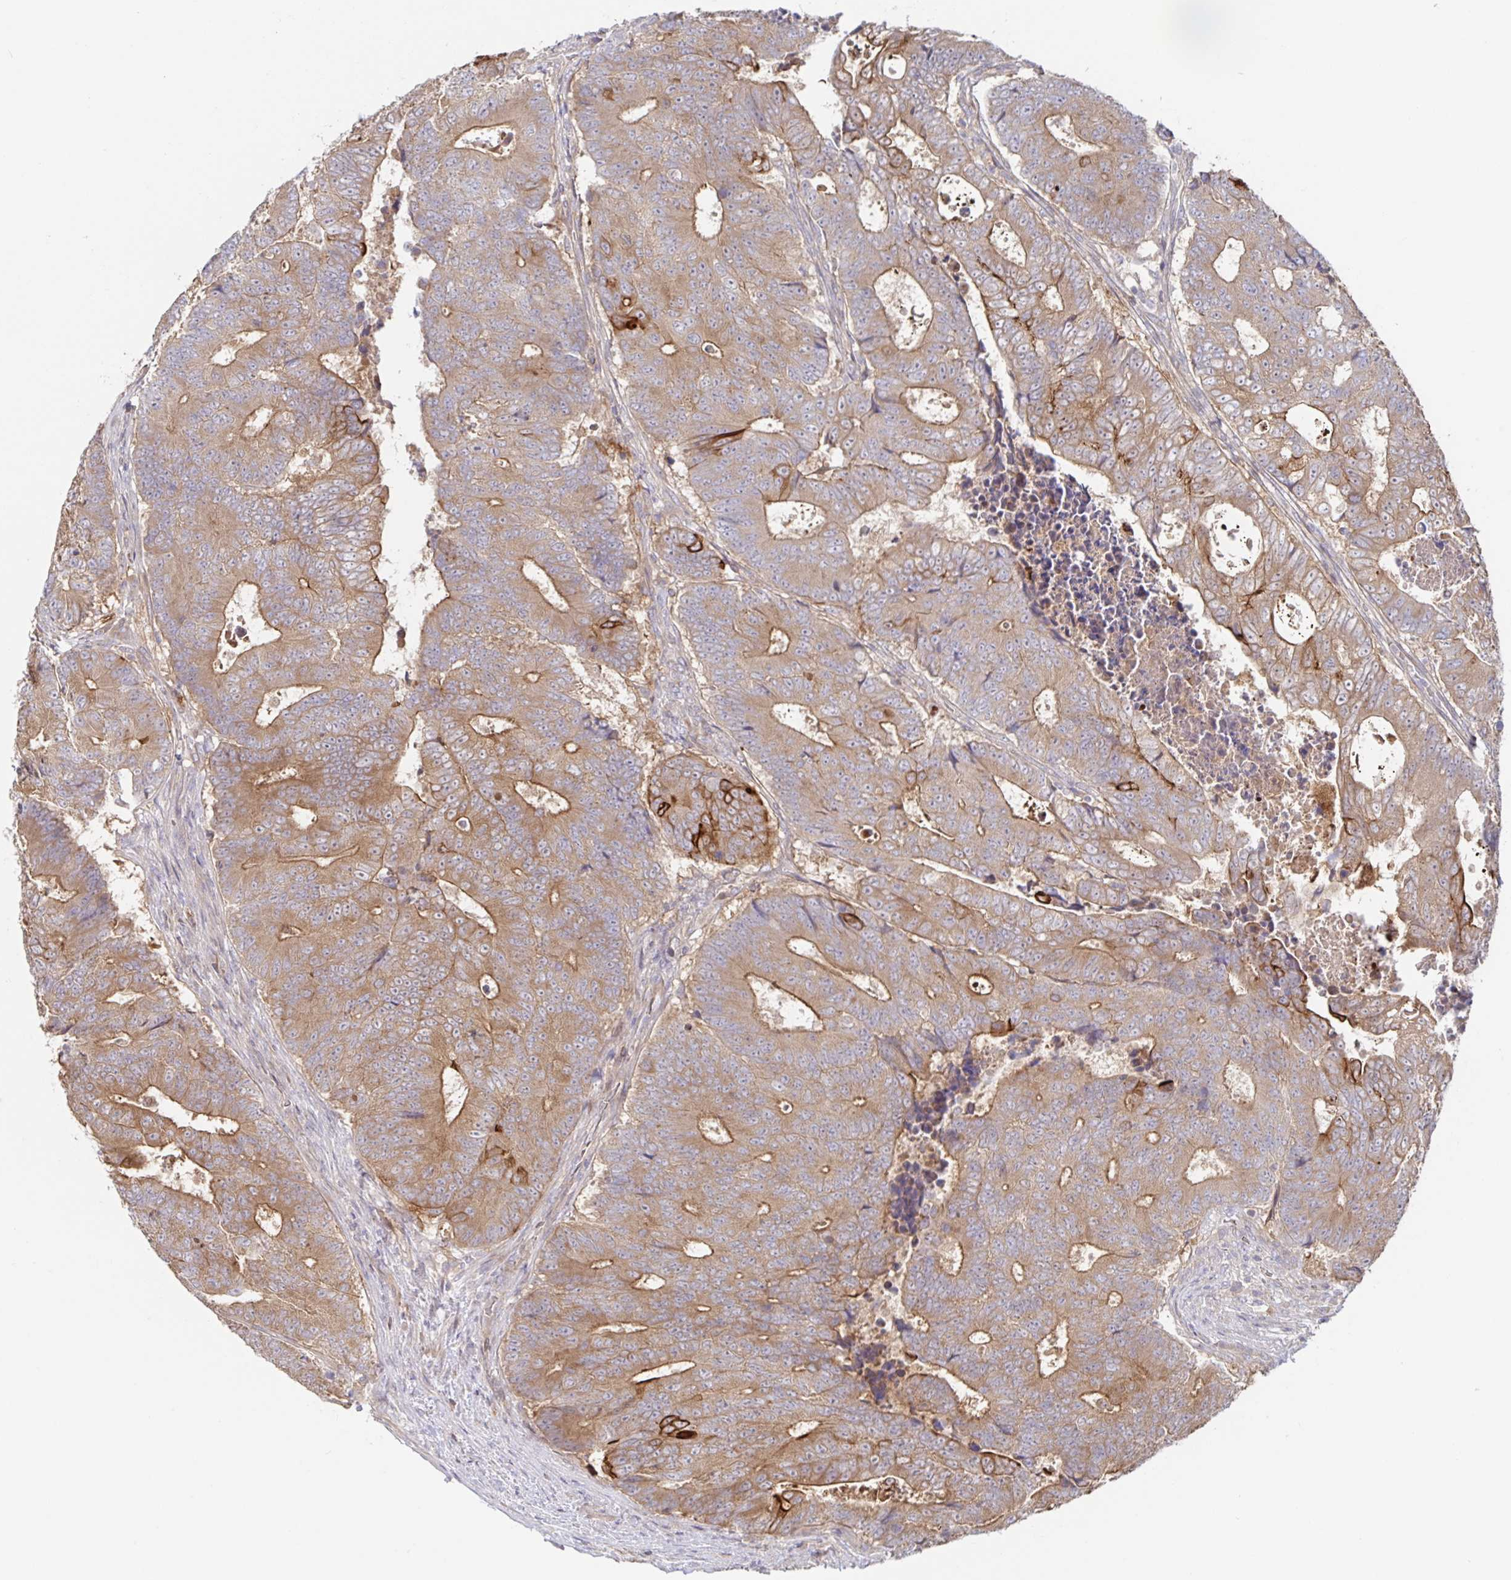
{"staining": {"intensity": "moderate", "quantity": ">75%", "location": "cytoplasmic/membranous"}, "tissue": "colorectal cancer", "cell_type": "Tumor cells", "image_type": "cancer", "snomed": [{"axis": "morphology", "description": "Adenocarcinoma, NOS"}, {"axis": "topography", "description": "Colon"}], "caption": "Immunohistochemistry image of colorectal cancer stained for a protein (brown), which reveals medium levels of moderate cytoplasmic/membranous expression in approximately >75% of tumor cells.", "gene": "AACS", "patient": {"sex": "female", "age": 48}}